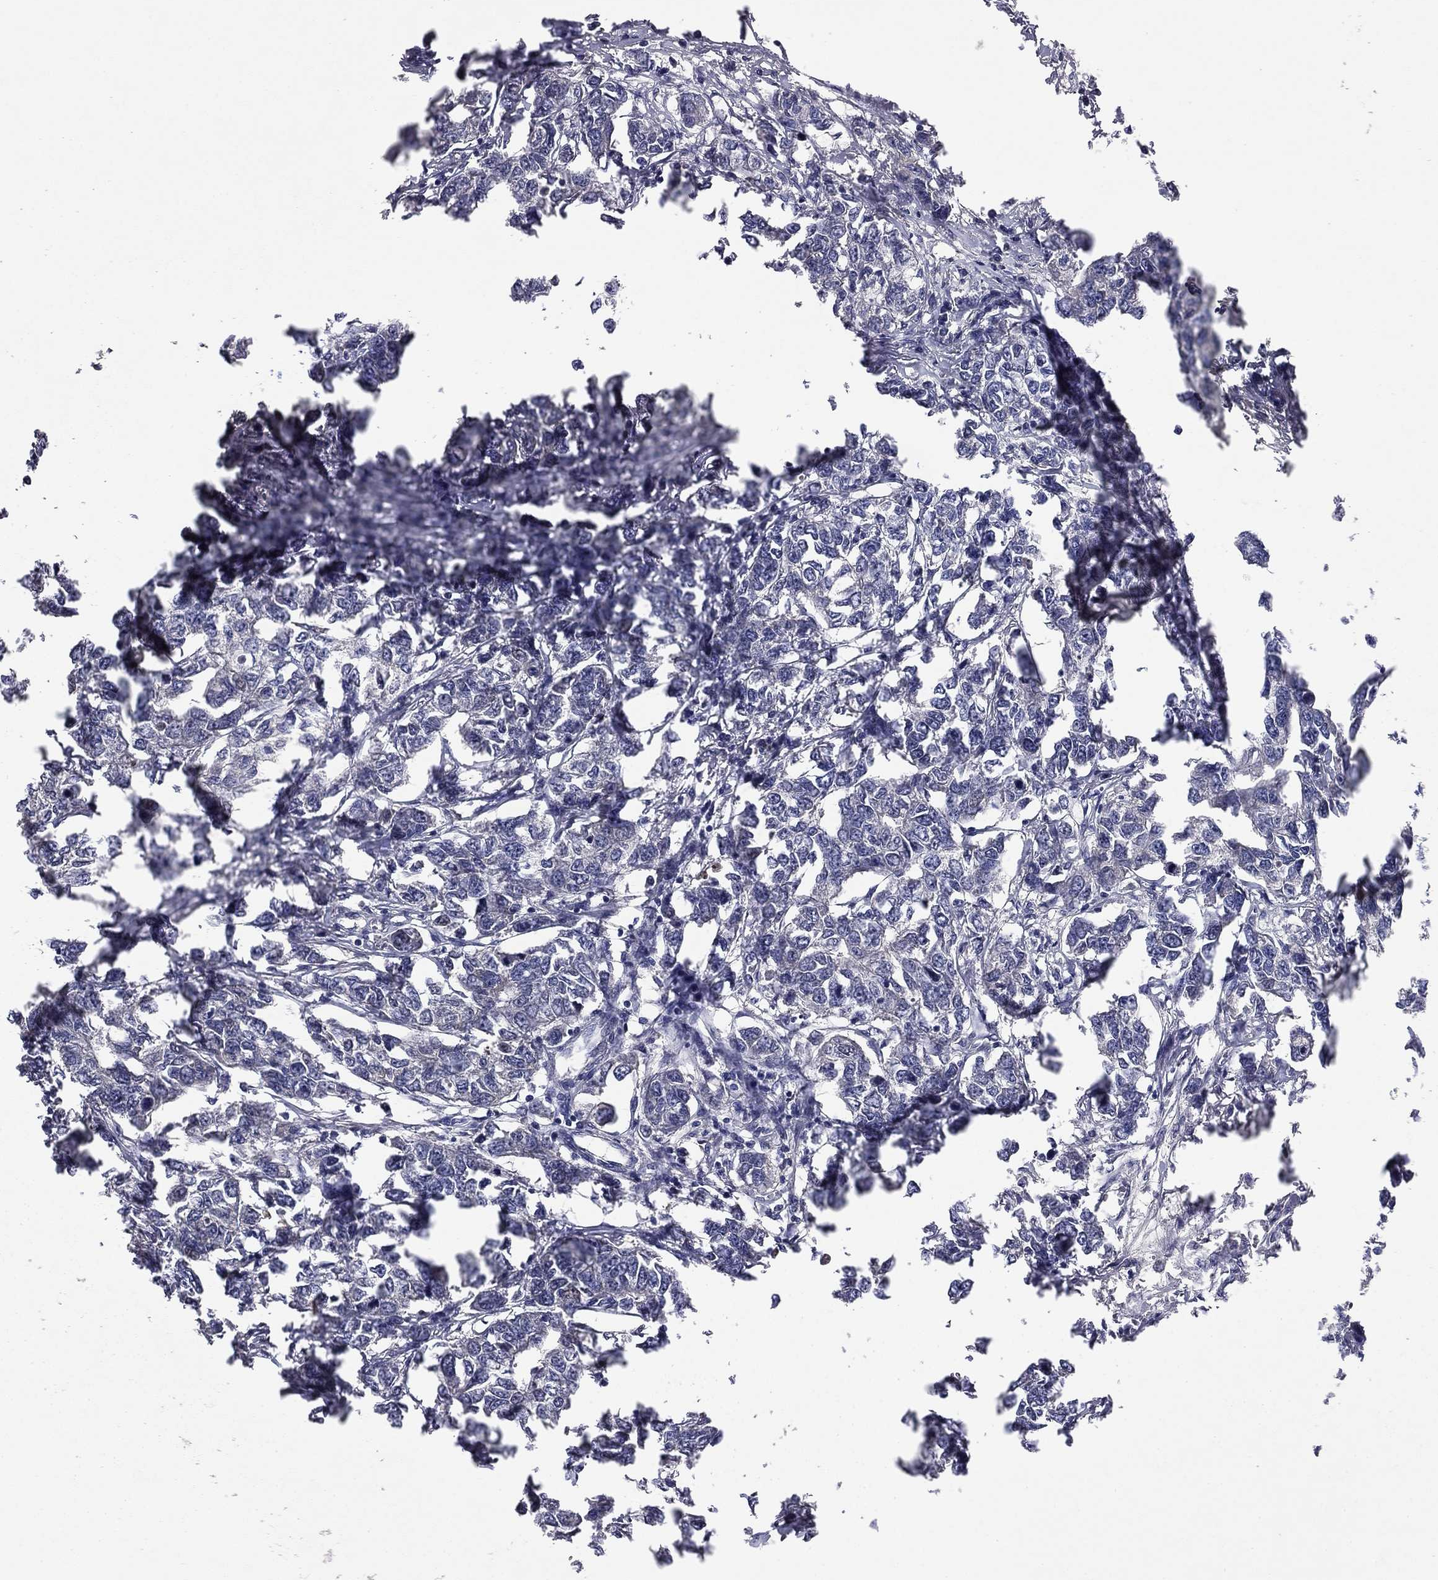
{"staining": {"intensity": "negative", "quantity": "none", "location": "none"}, "tissue": "breast cancer", "cell_type": "Tumor cells", "image_type": "cancer", "snomed": [{"axis": "morphology", "description": "Duct carcinoma"}, {"axis": "topography", "description": "Breast"}], "caption": "An IHC histopathology image of intraductal carcinoma (breast) is shown. There is no staining in tumor cells of intraductal carcinoma (breast).", "gene": "PROS1", "patient": {"sex": "female", "age": 88}}